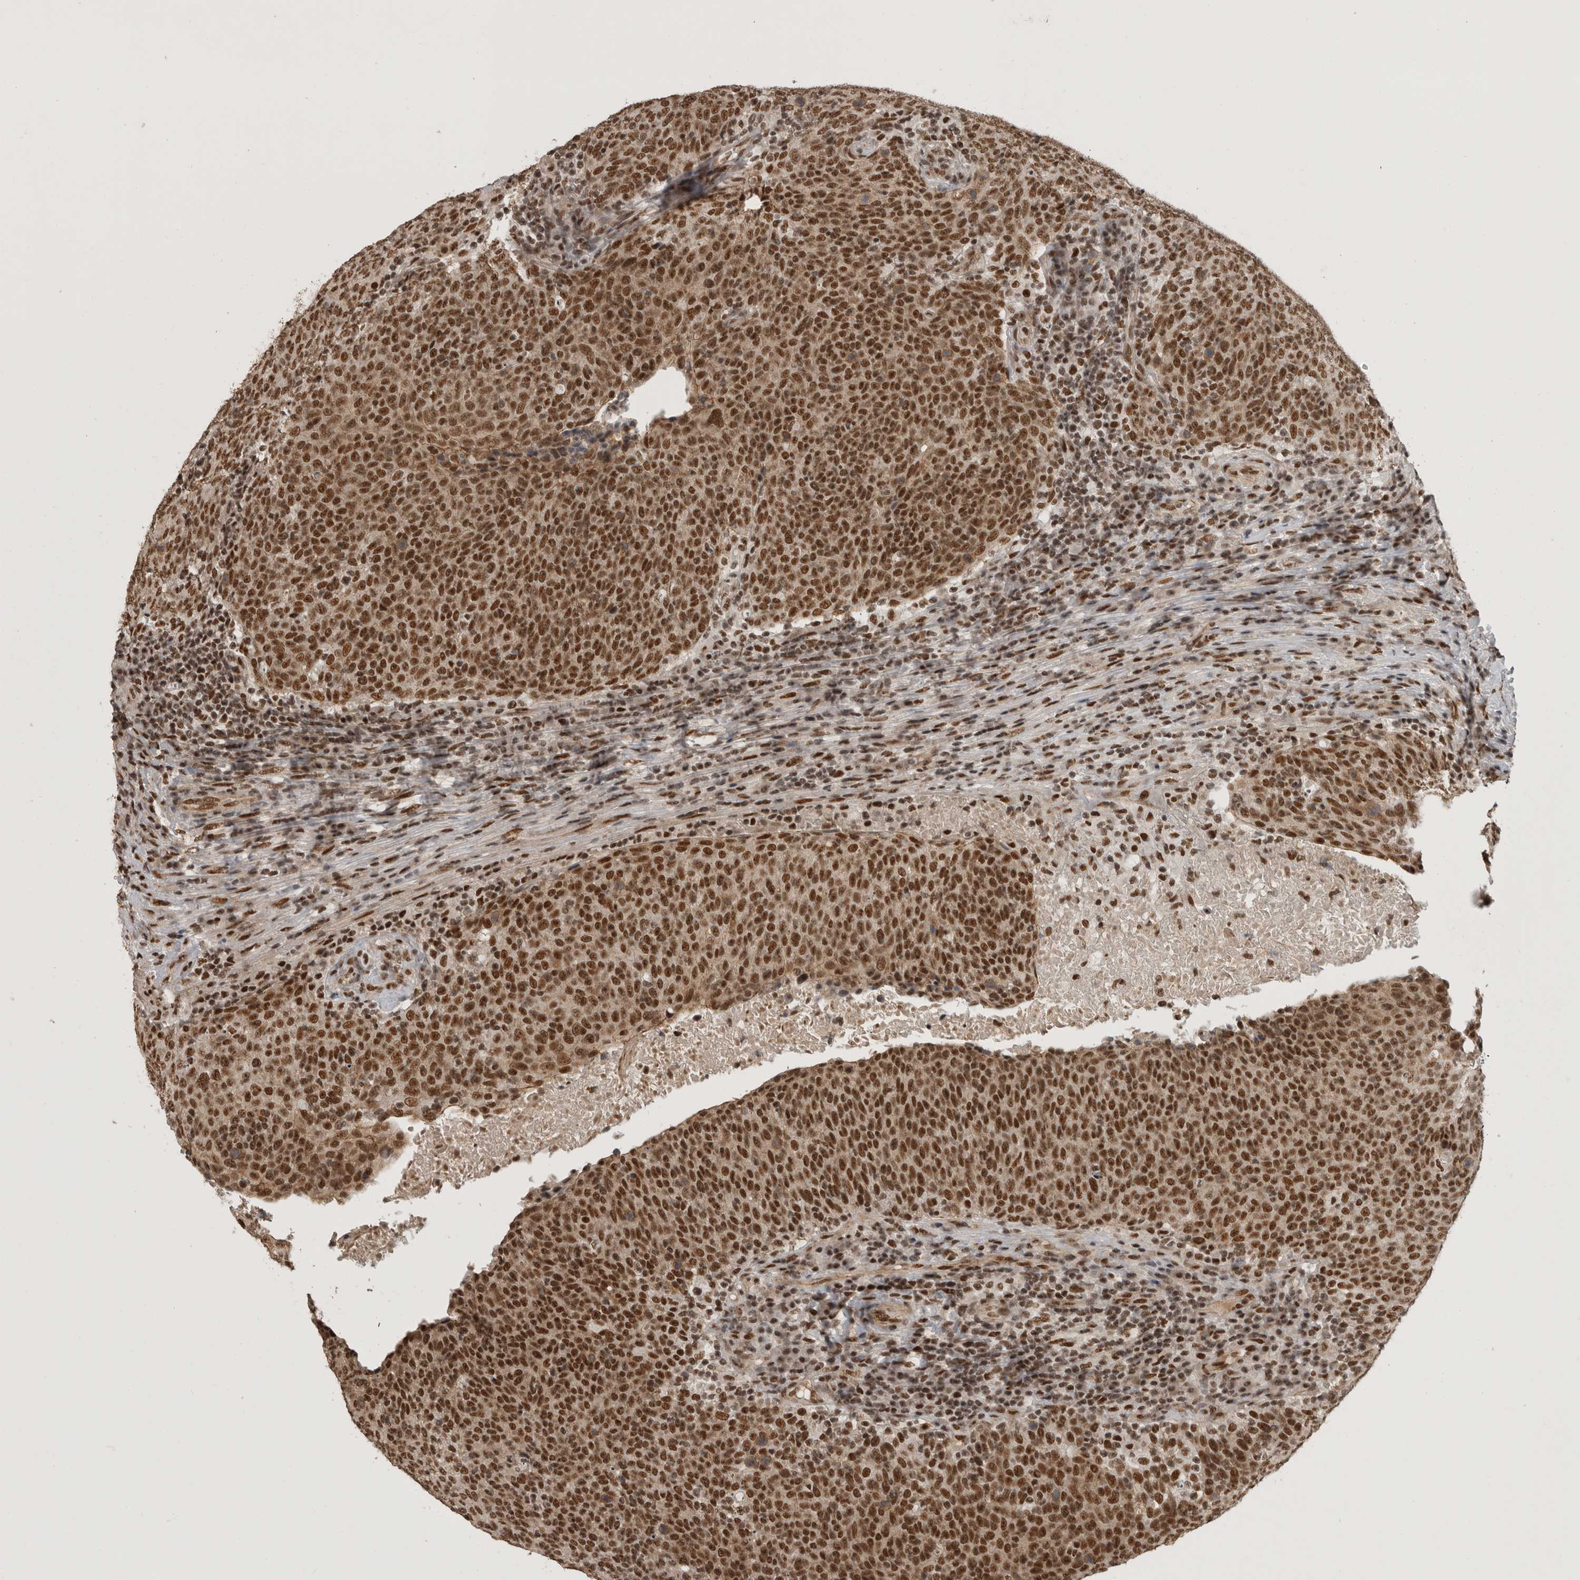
{"staining": {"intensity": "strong", "quantity": ">75%", "location": "nuclear"}, "tissue": "head and neck cancer", "cell_type": "Tumor cells", "image_type": "cancer", "snomed": [{"axis": "morphology", "description": "Squamous cell carcinoma, NOS"}, {"axis": "morphology", "description": "Squamous cell carcinoma, metastatic, NOS"}, {"axis": "topography", "description": "Lymph node"}, {"axis": "topography", "description": "Head-Neck"}], "caption": "DAB (3,3'-diaminobenzidine) immunohistochemical staining of human head and neck squamous cell carcinoma exhibits strong nuclear protein expression in approximately >75% of tumor cells. The protein of interest is shown in brown color, while the nuclei are stained blue.", "gene": "CBLL1", "patient": {"sex": "male", "age": 62}}